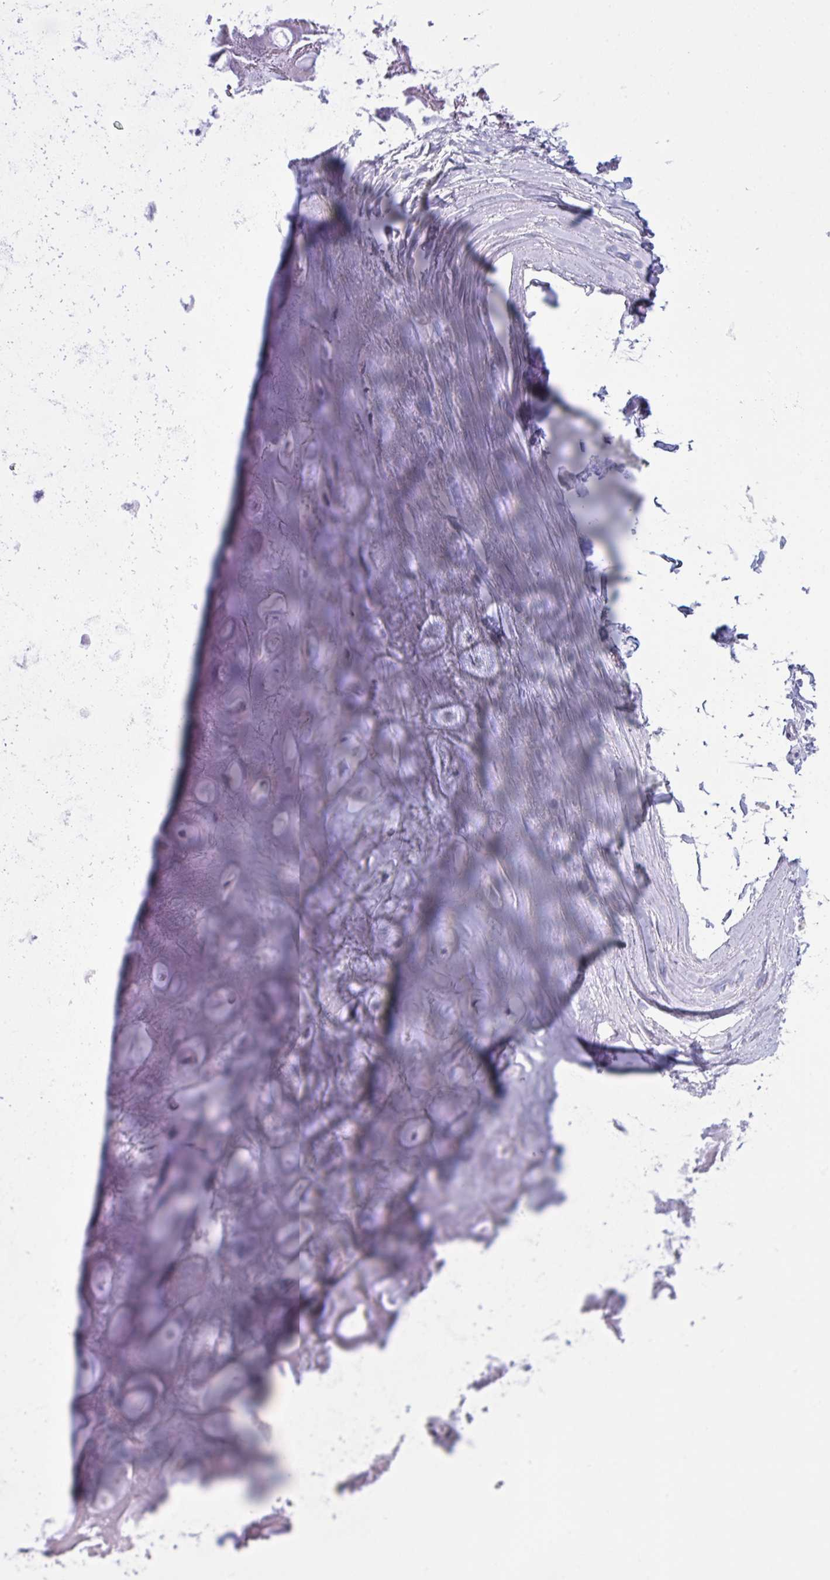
{"staining": {"intensity": "negative", "quantity": "none", "location": "none"}, "tissue": "soft tissue", "cell_type": "Chondrocytes", "image_type": "normal", "snomed": [{"axis": "morphology", "description": "Normal tissue, NOS"}, {"axis": "topography", "description": "Lymph node"}, {"axis": "topography", "description": "Cartilage tissue"}, {"axis": "topography", "description": "Nasopharynx"}], "caption": "This photomicrograph is of unremarkable soft tissue stained with immunohistochemistry to label a protein in brown with the nuclei are counter-stained blue. There is no staining in chondrocytes. The staining is performed using DAB brown chromogen with nuclei counter-stained in using hematoxylin.", "gene": "BBS1", "patient": {"sex": "male", "age": 63}}